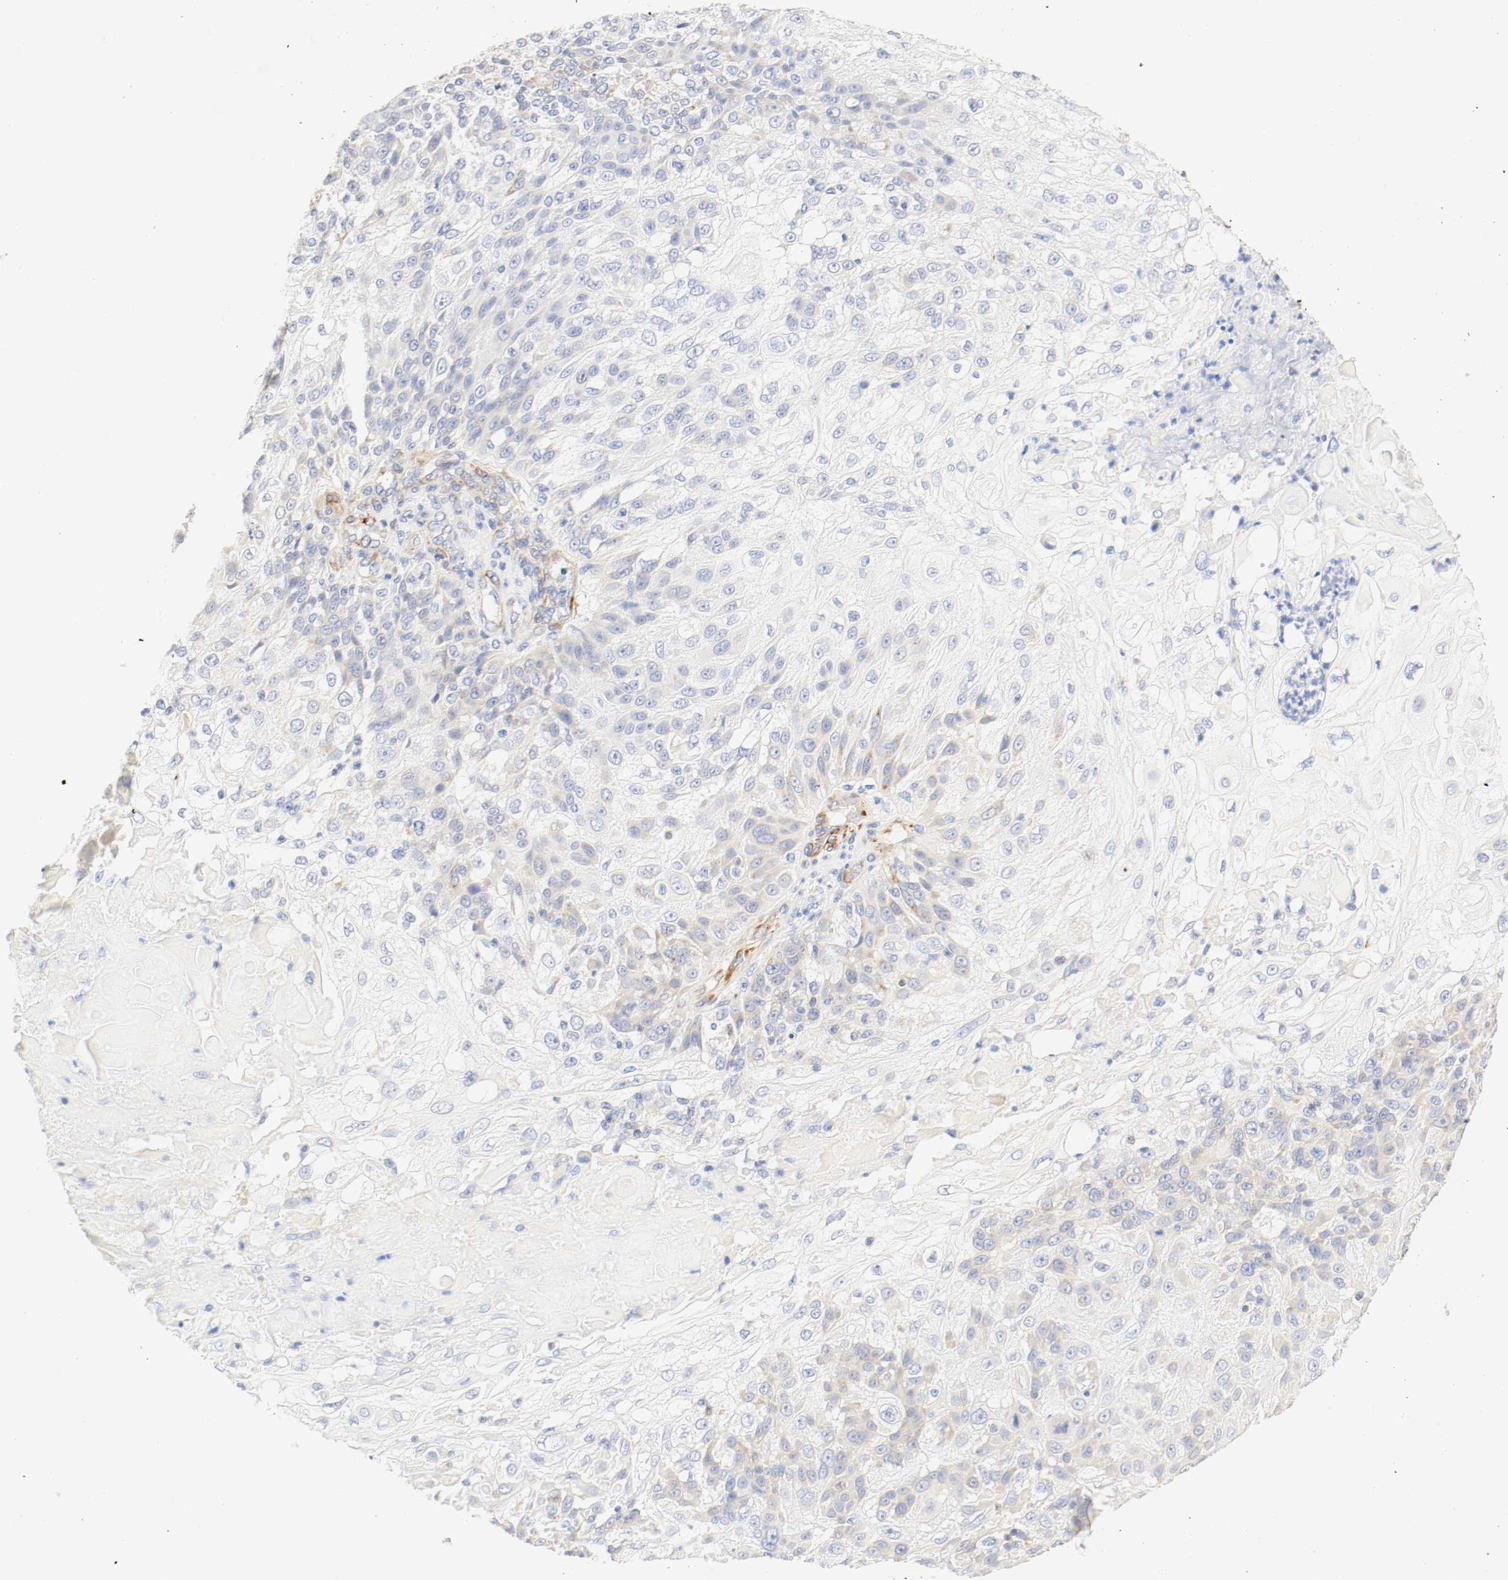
{"staining": {"intensity": "moderate", "quantity": ">75%", "location": "cytoplasmic/membranous"}, "tissue": "skin cancer", "cell_type": "Tumor cells", "image_type": "cancer", "snomed": [{"axis": "morphology", "description": "Normal tissue, NOS"}, {"axis": "morphology", "description": "Squamous cell carcinoma, NOS"}, {"axis": "topography", "description": "Skin"}], "caption": "Immunohistochemical staining of human skin squamous cell carcinoma reveals medium levels of moderate cytoplasmic/membranous protein positivity in approximately >75% of tumor cells.", "gene": "GIT1", "patient": {"sex": "female", "age": 83}}